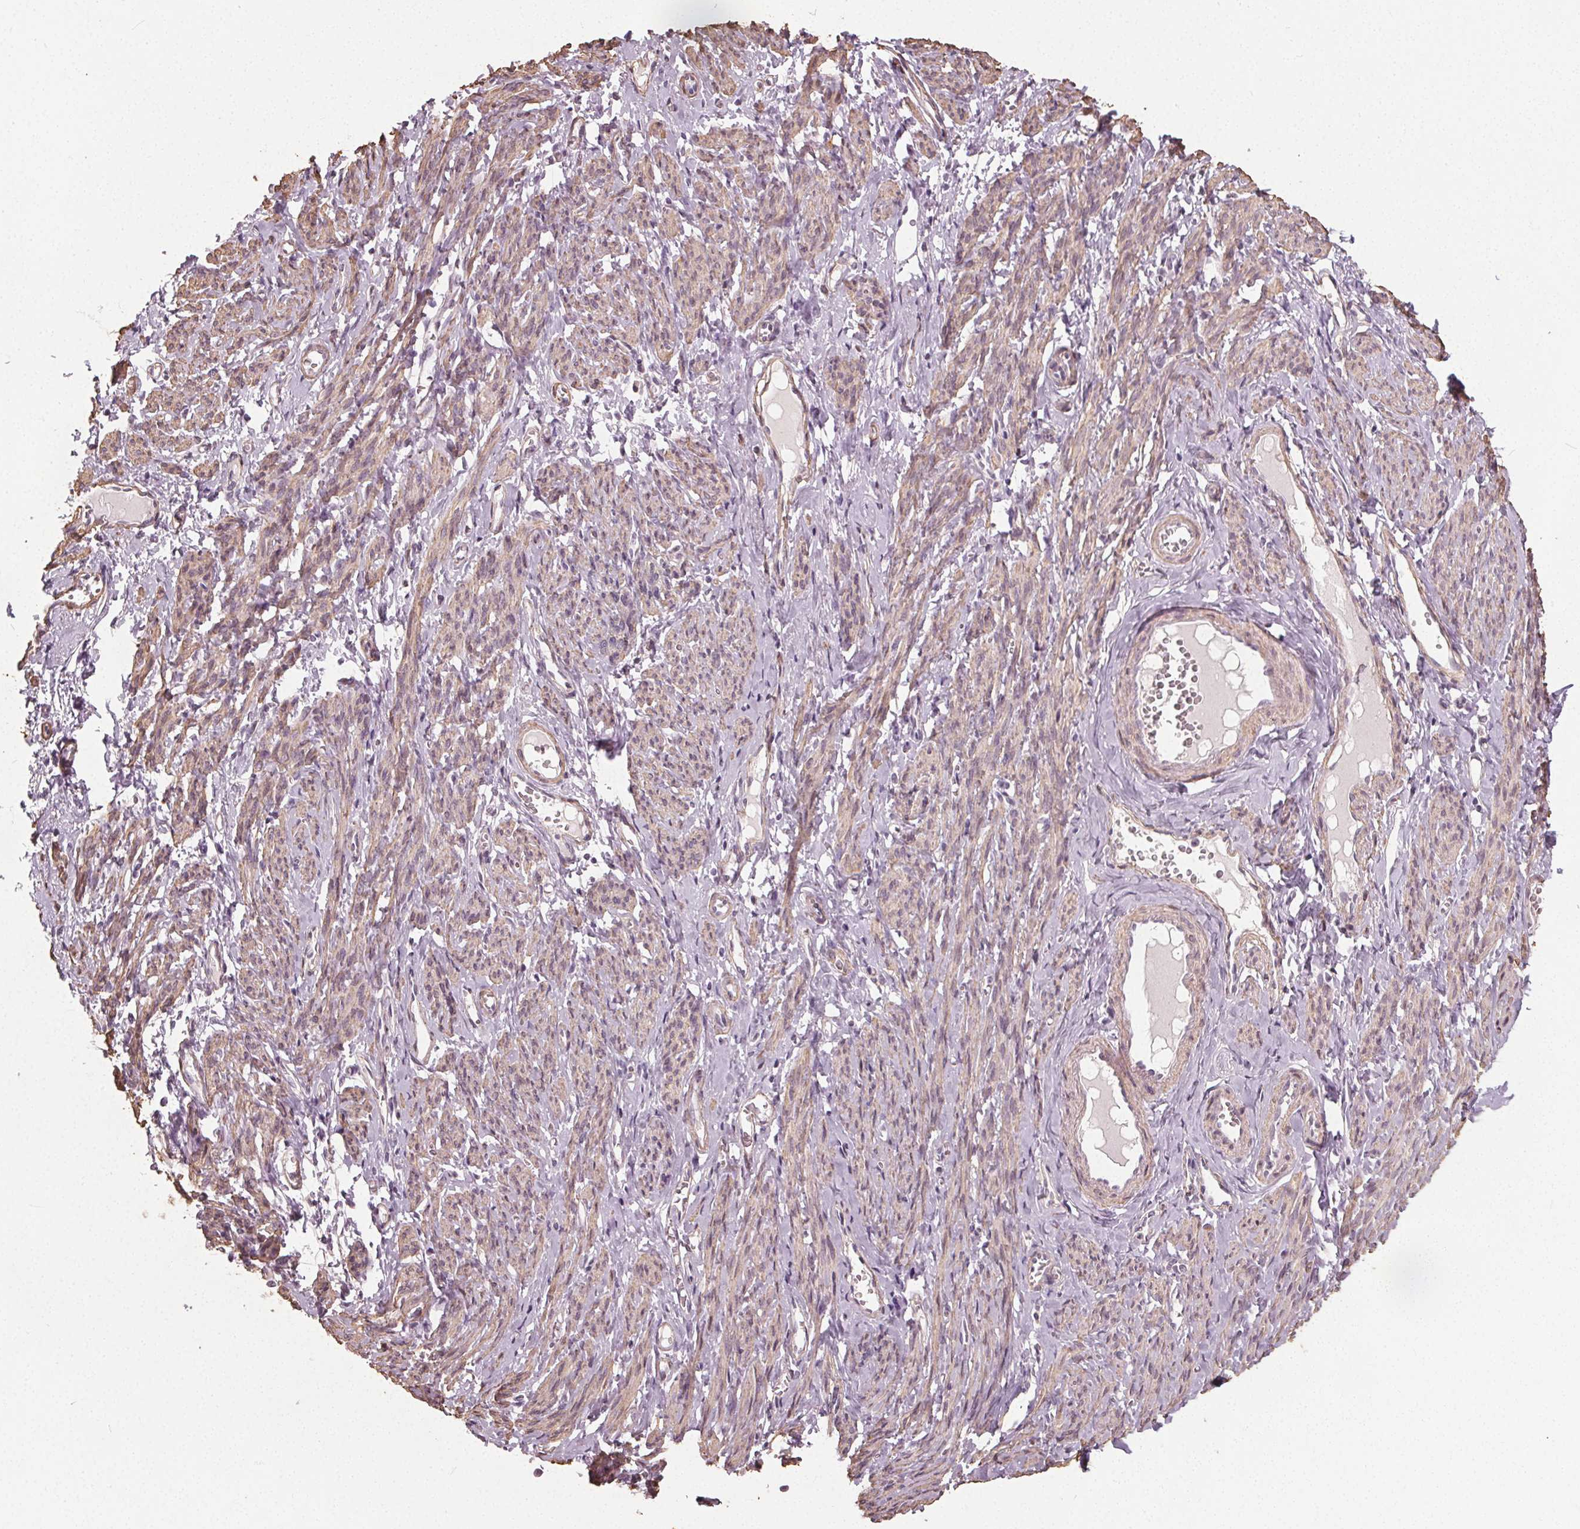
{"staining": {"intensity": "weak", "quantity": "25%-75%", "location": "cytoplasmic/membranous"}, "tissue": "smooth muscle", "cell_type": "Smooth muscle cells", "image_type": "normal", "snomed": [{"axis": "morphology", "description": "Normal tissue, NOS"}, {"axis": "topography", "description": "Smooth muscle"}], "caption": "Immunohistochemistry (IHC) photomicrograph of benign smooth muscle: smooth muscle stained using IHC demonstrates low levels of weak protein expression localized specifically in the cytoplasmic/membranous of smooth muscle cells, appearing as a cytoplasmic/membranous brown color.", "gene": "PKP1", "patient": {"sex": "female", "age": 65}}